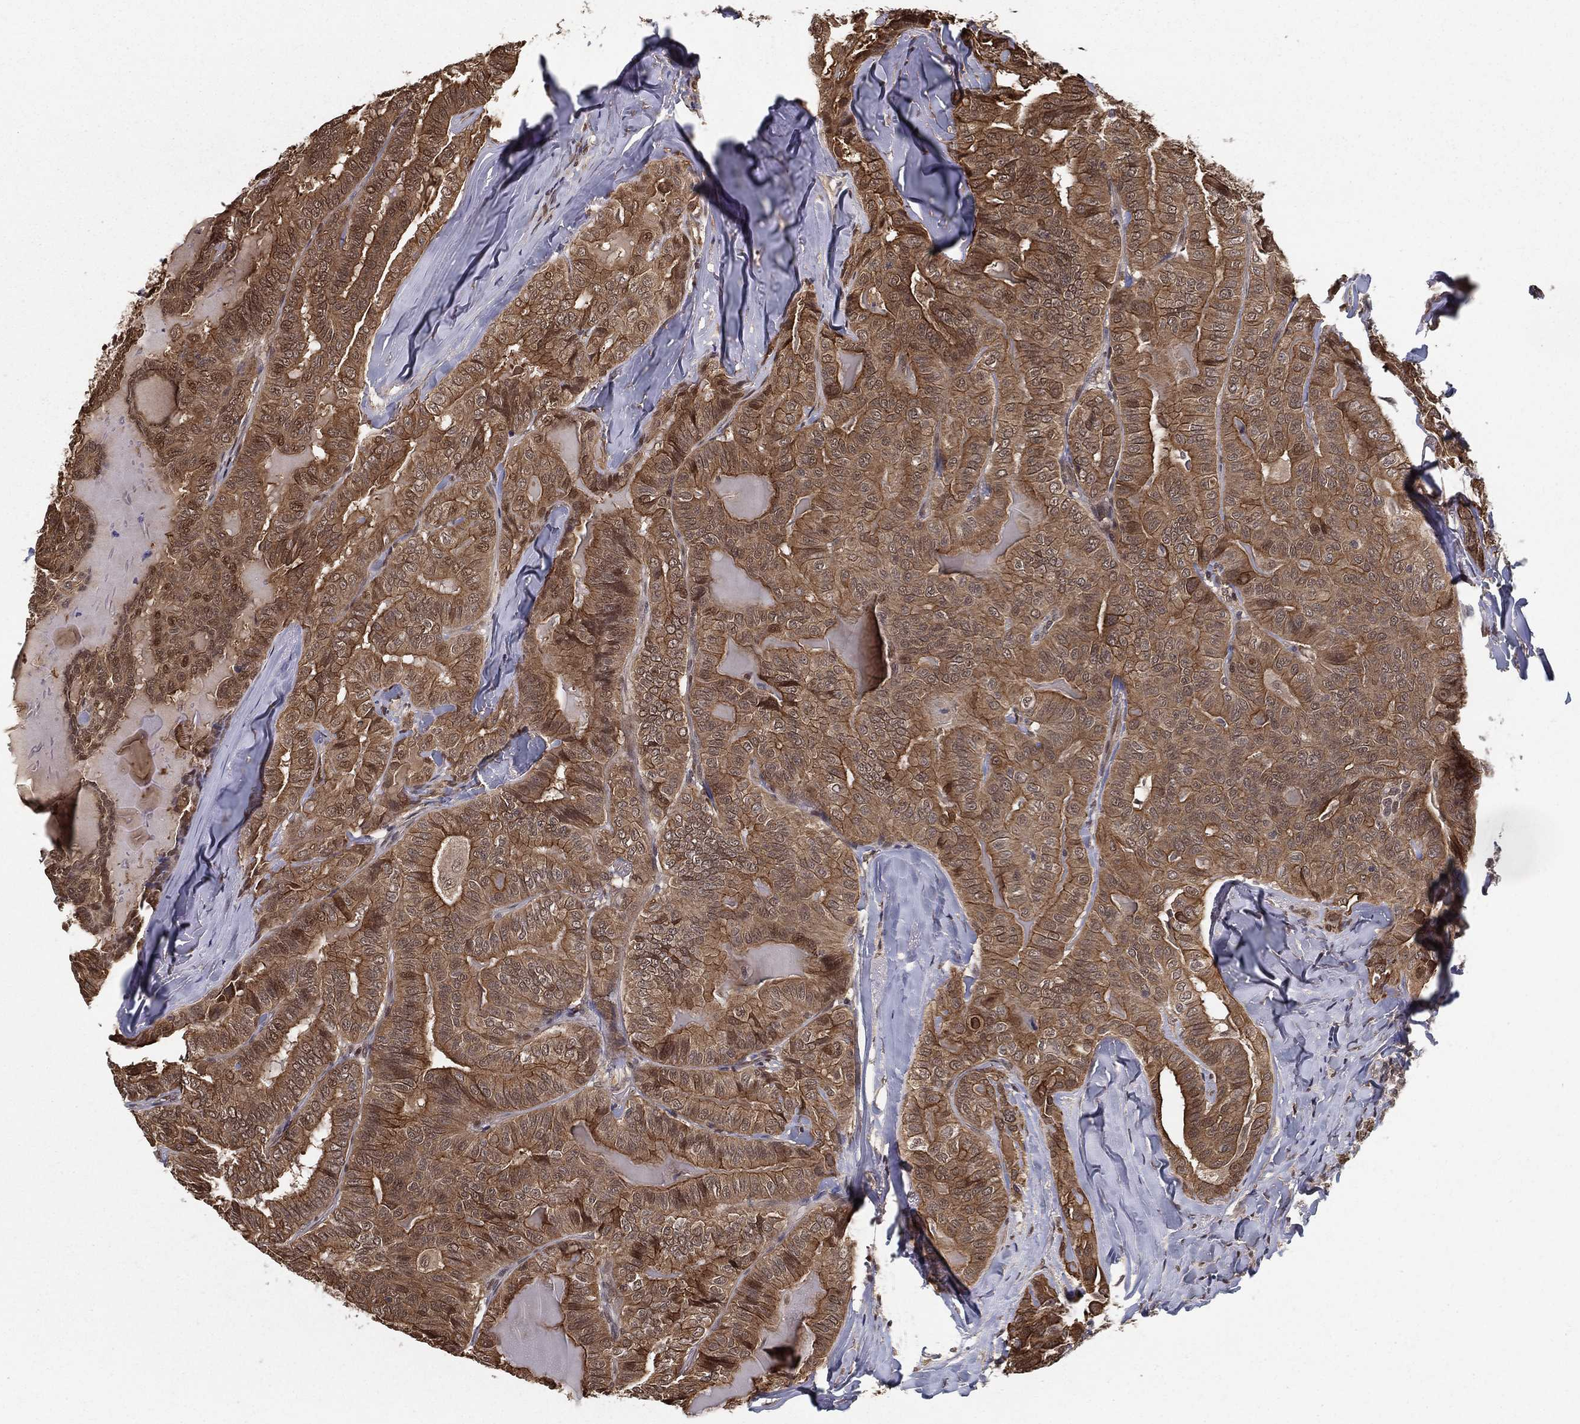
{"staining": {"intensity": "moderate", "quantity": ">75%", "location": "cytoplasmic/membranous"}, "tissue": "thyroid cancer", "cell_type": "Tumor cells", "image_type": "cancer", "snomed": [{"axis": "morphology", "description": "Papillary adenocarcinoma, NOS"}, {"axis": "topography", "description": "Thyroid gland"}], "caption": "Immunohistochemistry of human thyroid papillary adenocarcinoma shows medium levels of moderate cytoplasmic/membranous positivity in approximately >75% of tumor cells.", "gene": "SLC6A6", "patient": {"sex": "female", "age": 68}}